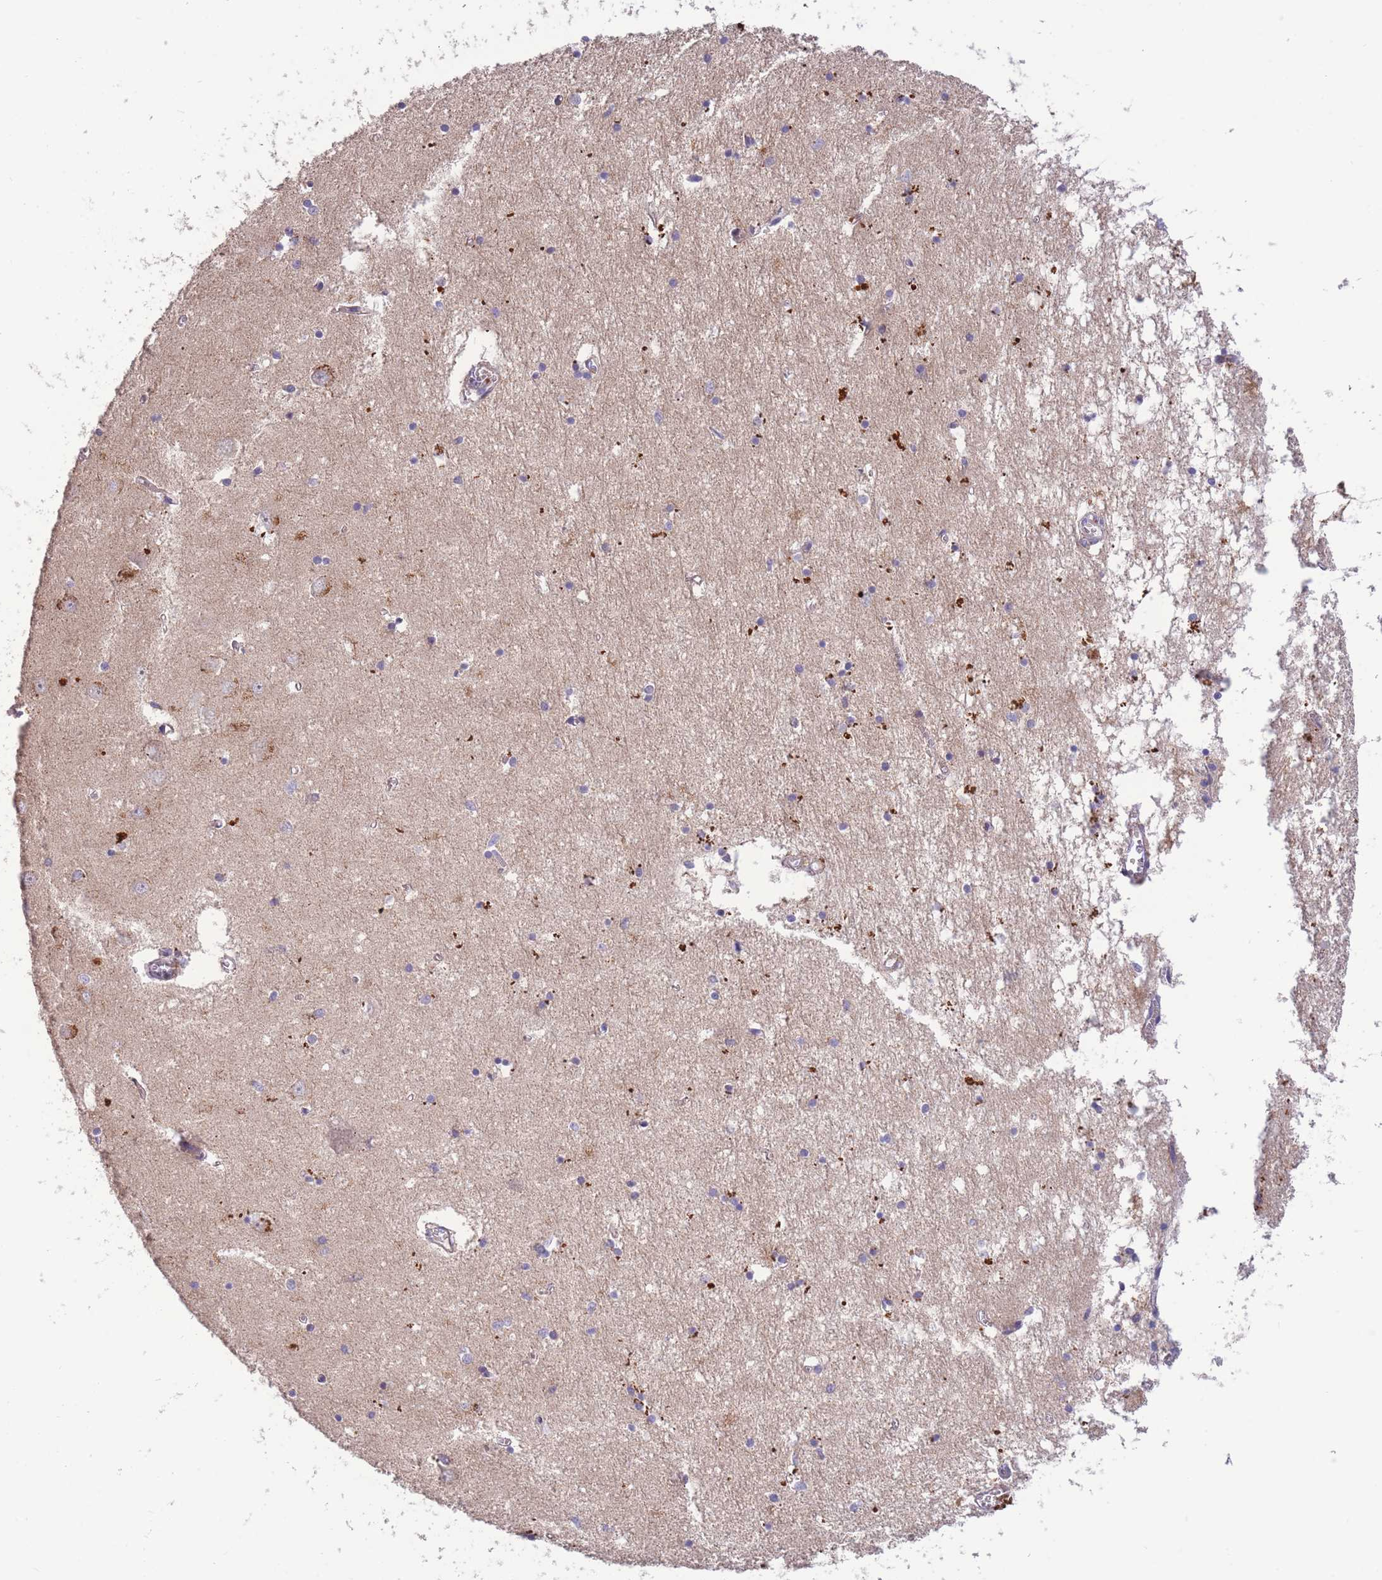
{"staining": {"intensity": "negative", "quantity": "none", "location": "none"}, "tissue": "hippocampus", "cell_type": "Glial cells", "image_type": "normal", "snomed": [{"axis": "morphology", "description": "Normal tissue, NOS"}, {"axis": "topography", "description": "Hippocampus"}], "caption": "The image reveals no significant staining in glial cells of hippocampus. (DAB immunohistochemistry visualized using brightfield microscopy, high magnification).", "gene": "SLC25A42", "patient": {"sex": "male", "age": 70}}